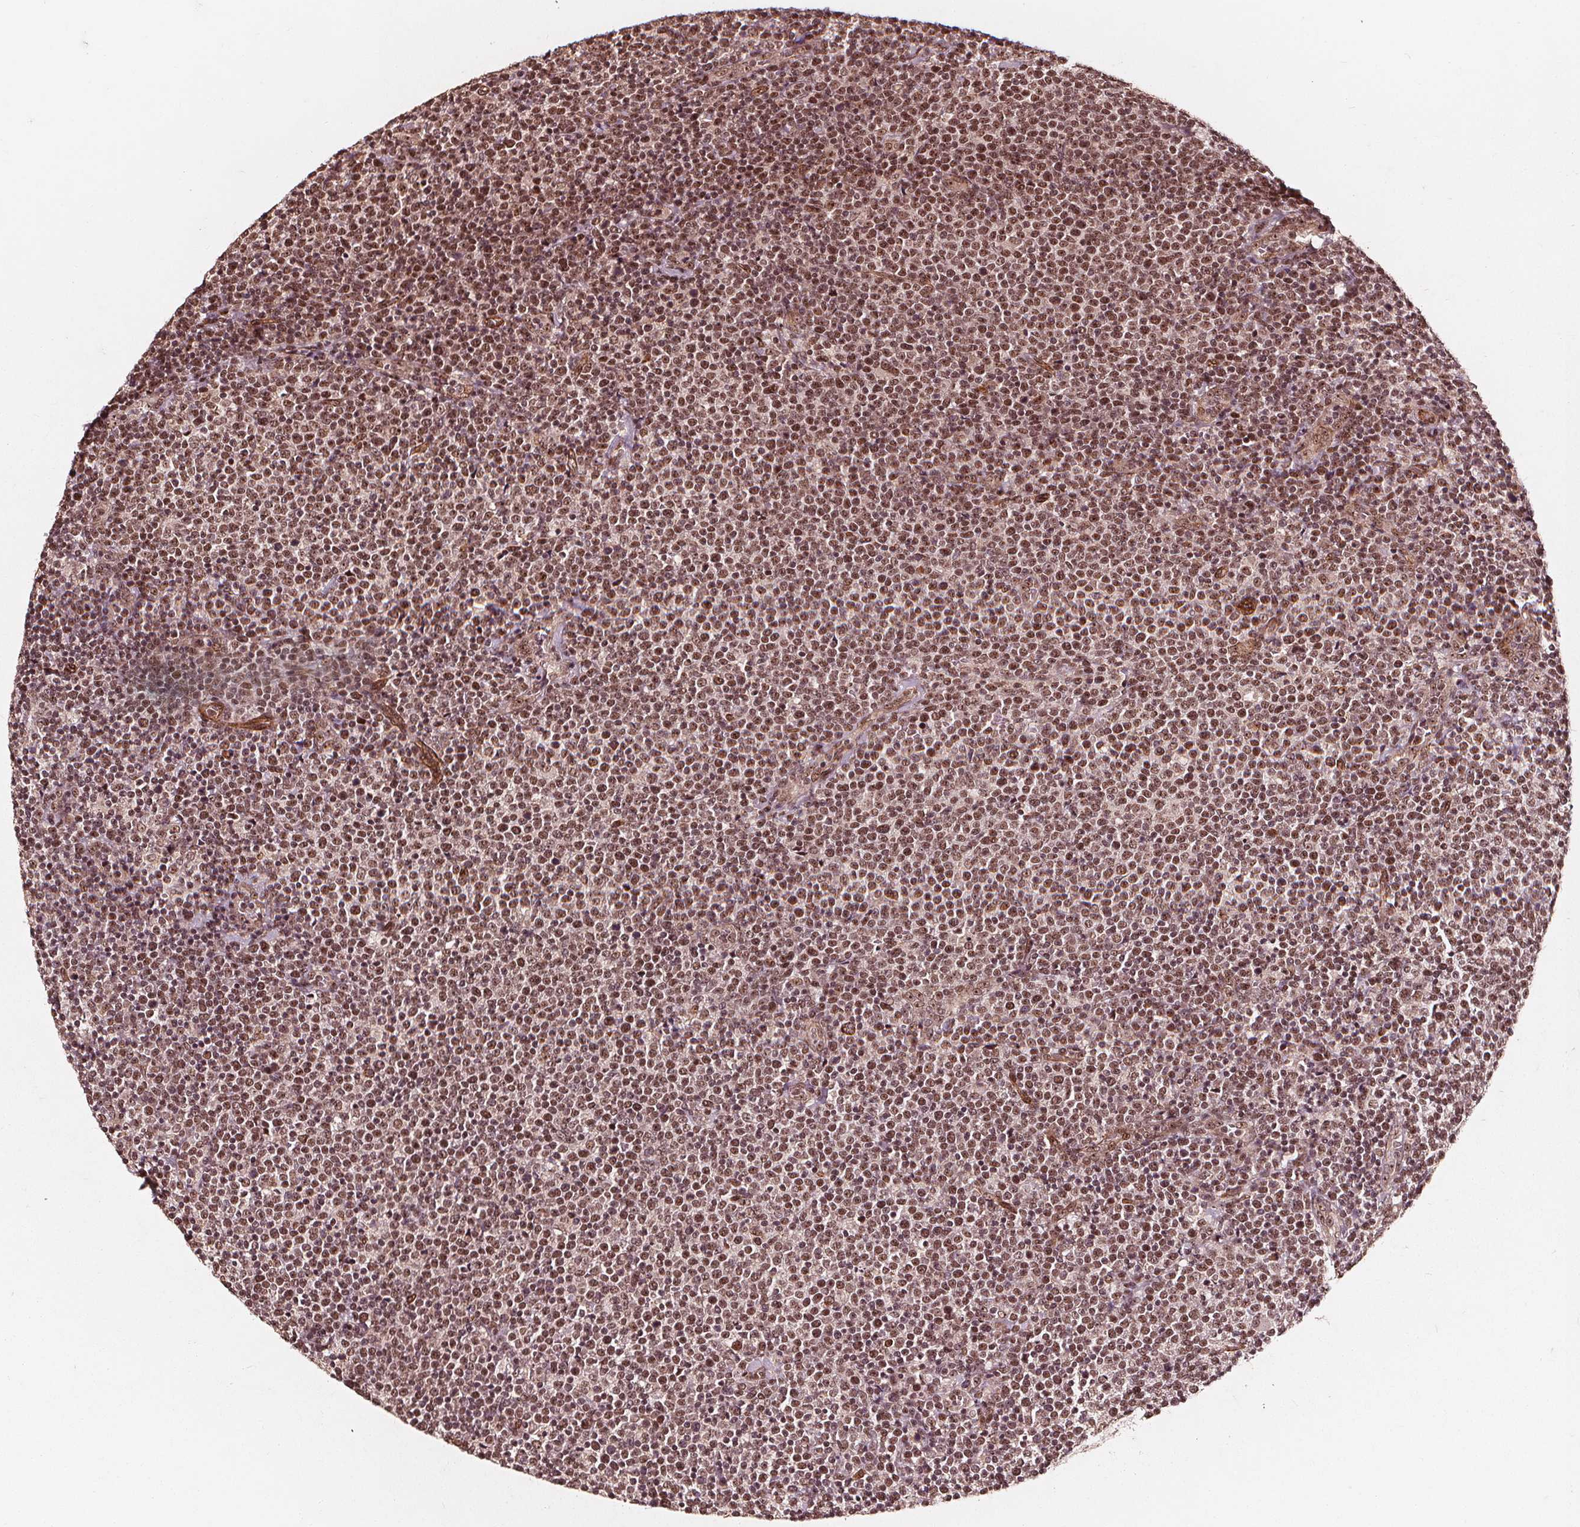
{"staining": {"intensity": "moderate", "quantity": ">75%", "location": "nuclear"}, "tissue": "lymphoma", "cell_type": "Tumor cells", "image_type": "cancer", "snomed": [{"axis": "morphology", "description": "Malignant lymphoma, non-Hodgkin's type, High grade"}, {"axis": "topography", "description": "Lymph node"}], "caption": "About >75% of tumor cells in lymphoma demonstrate moderate nuclear protein staining as visualized by brown immunohistochemical staining.", "gene": "EXOSC9", "patient": {"sex": "male", "age": 61}}